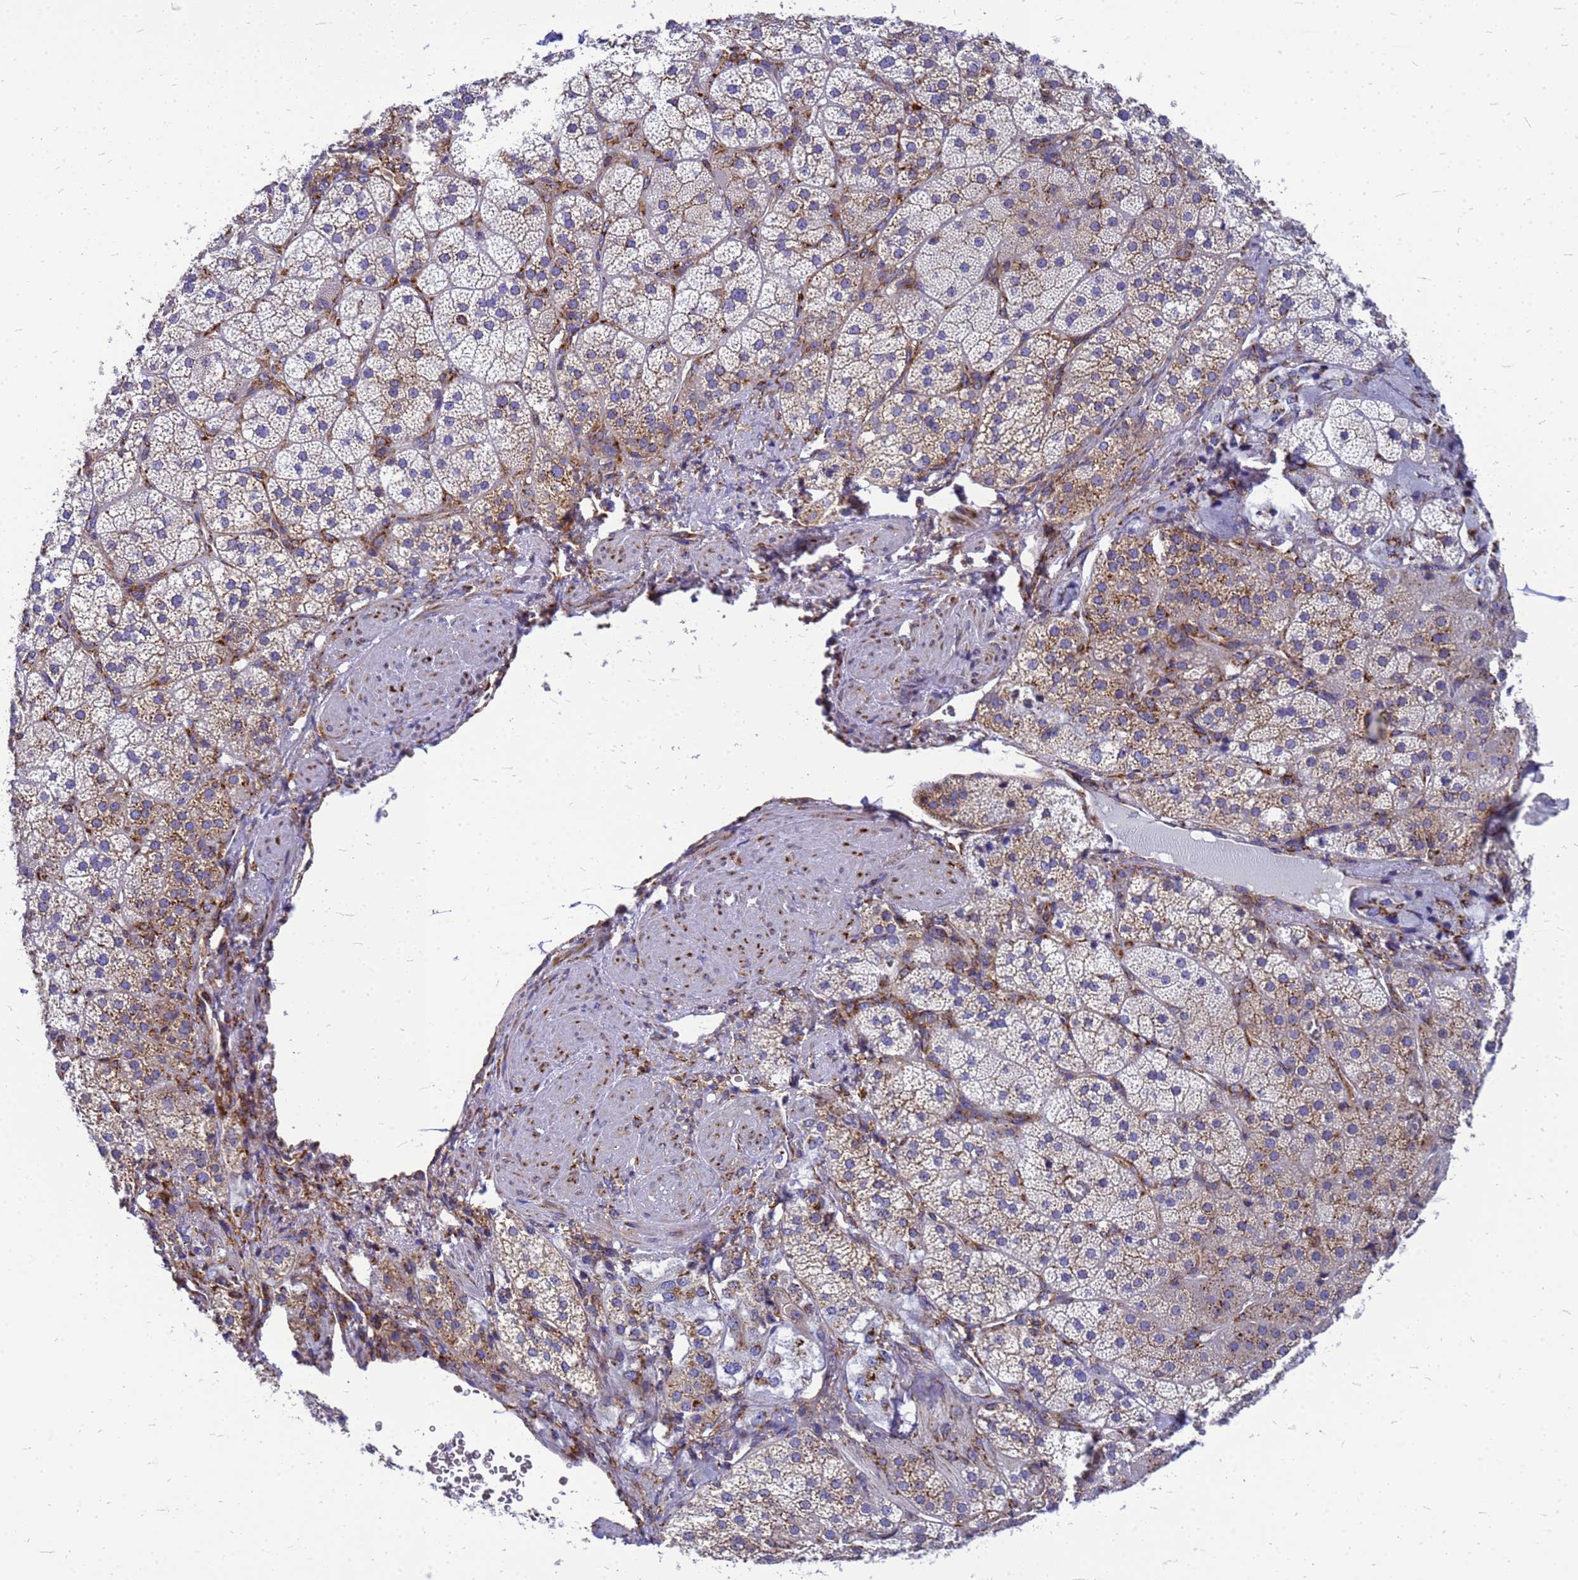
{"staining": {"intensity": "moderate", "quantity": "25%-75%", "location": "cytoplasmic/membranous"}, "tissue": "adrenal gland", "cell_type": "Glandular cells", "image_type": "normal", "snomed": [{"axis": "morphology", "description": "Normal tissue, NOS"}, {"axis": "topography", "description": "Adrenal gland"}], "caption": "DAB (3,3'-diaminobenzidine) immunohistochemical staining of unremarkable adrenal gland demonstrates moderate cytoplasmic/membranous protein staining in about 25%-75% of glandular cells.", "gene": "EEF1D", "patient": {"sex": "male", "age": 57}}